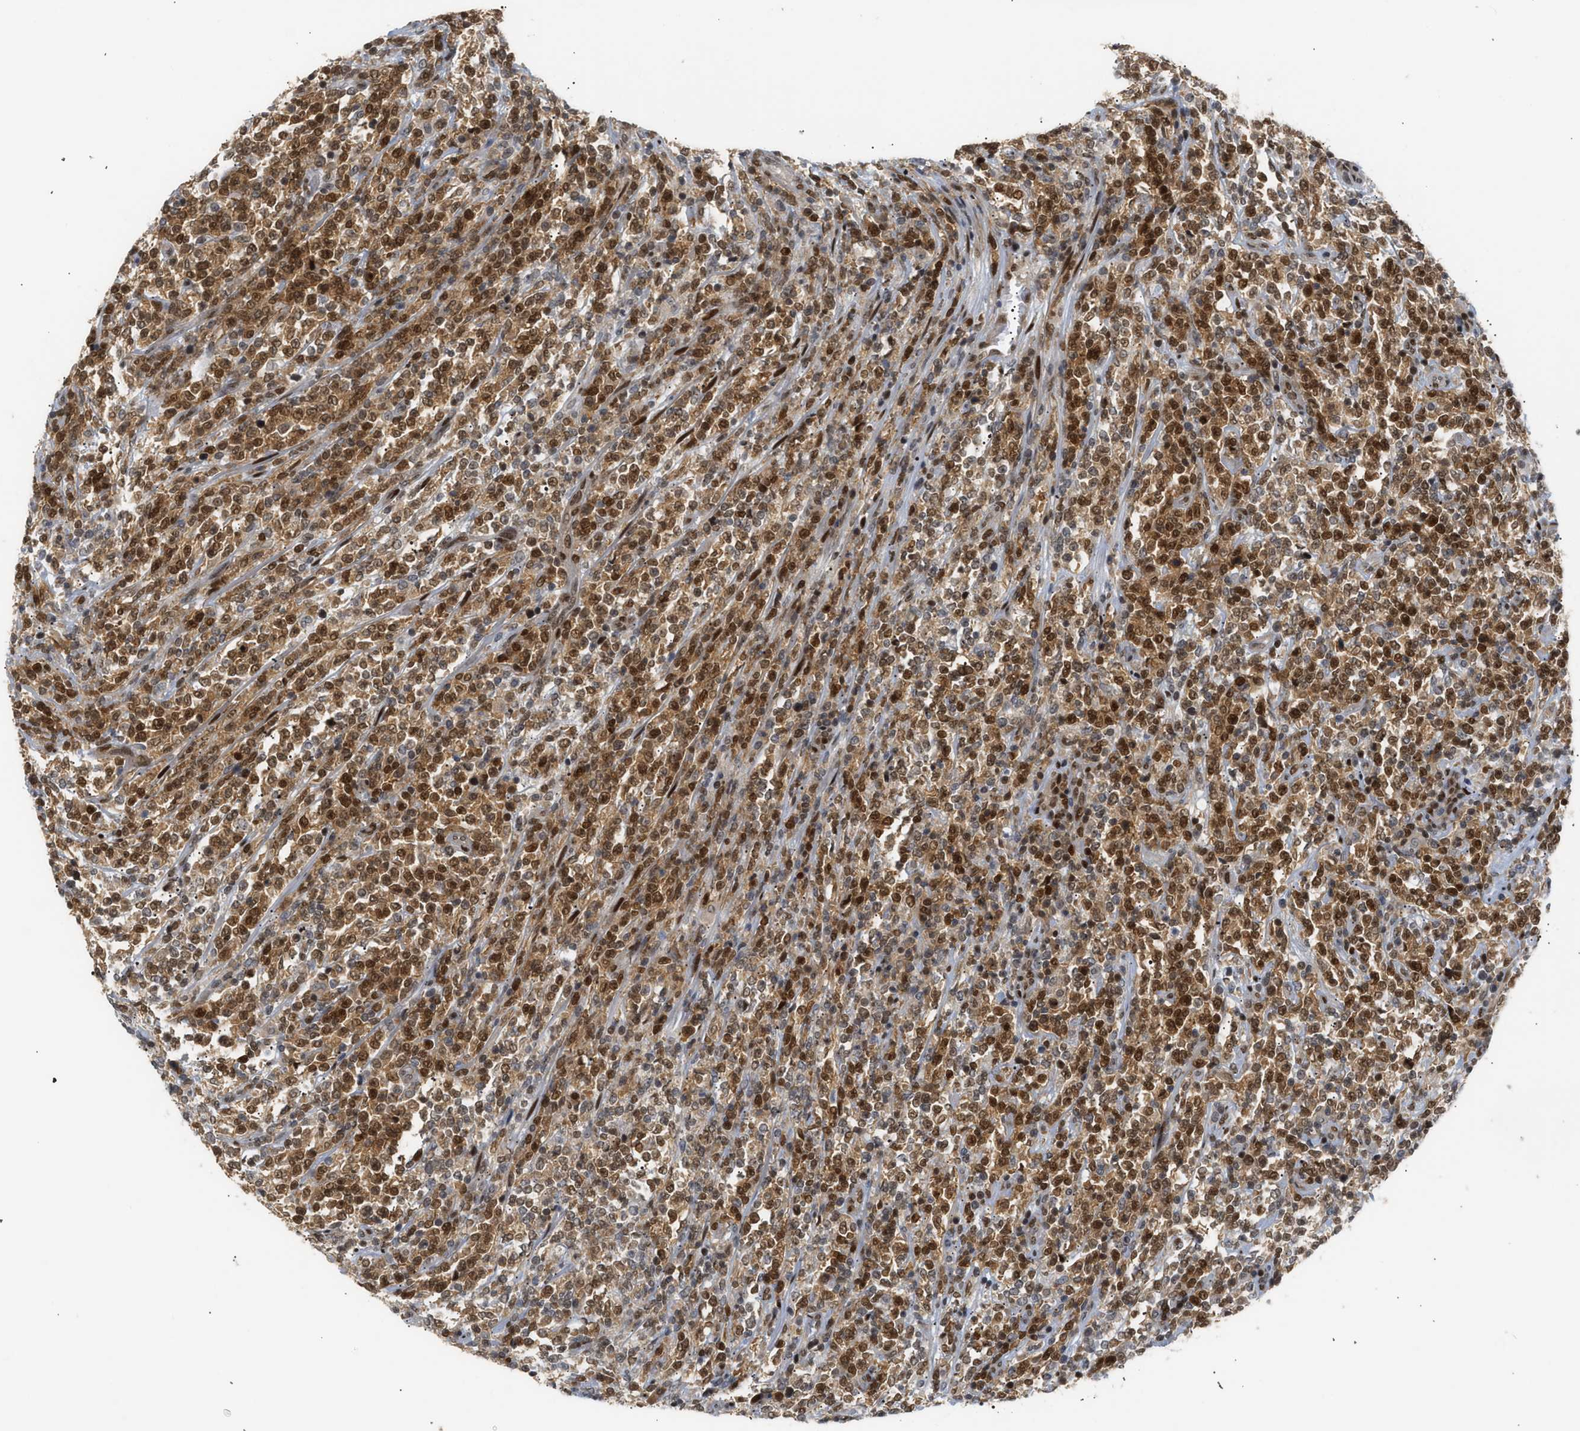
{"staining": {"intensity": "strong", "quantity": ">75%", "location": "nuclear"}, "tissue": "lymphoma", "cell_type": "Tumor cells", "image_type": "cancer", "snomed": [{"axis": "morphology", "description": "Malignant lymphoma, non-Hodgkin's type, High grade"}, {"axis": "topography", "description": "Soft tissue"}], "caption": "Malignant lymphoma, non-Hodgkin's type (high-grade) stained with DAB (3,3'-diaminobenzidine) immunohistochemistry shows high levels of strong nuclear expression in about >75% of tumor cells.", "gene": "SSBP2", "patient": {"sex": "male", "age": 18}}